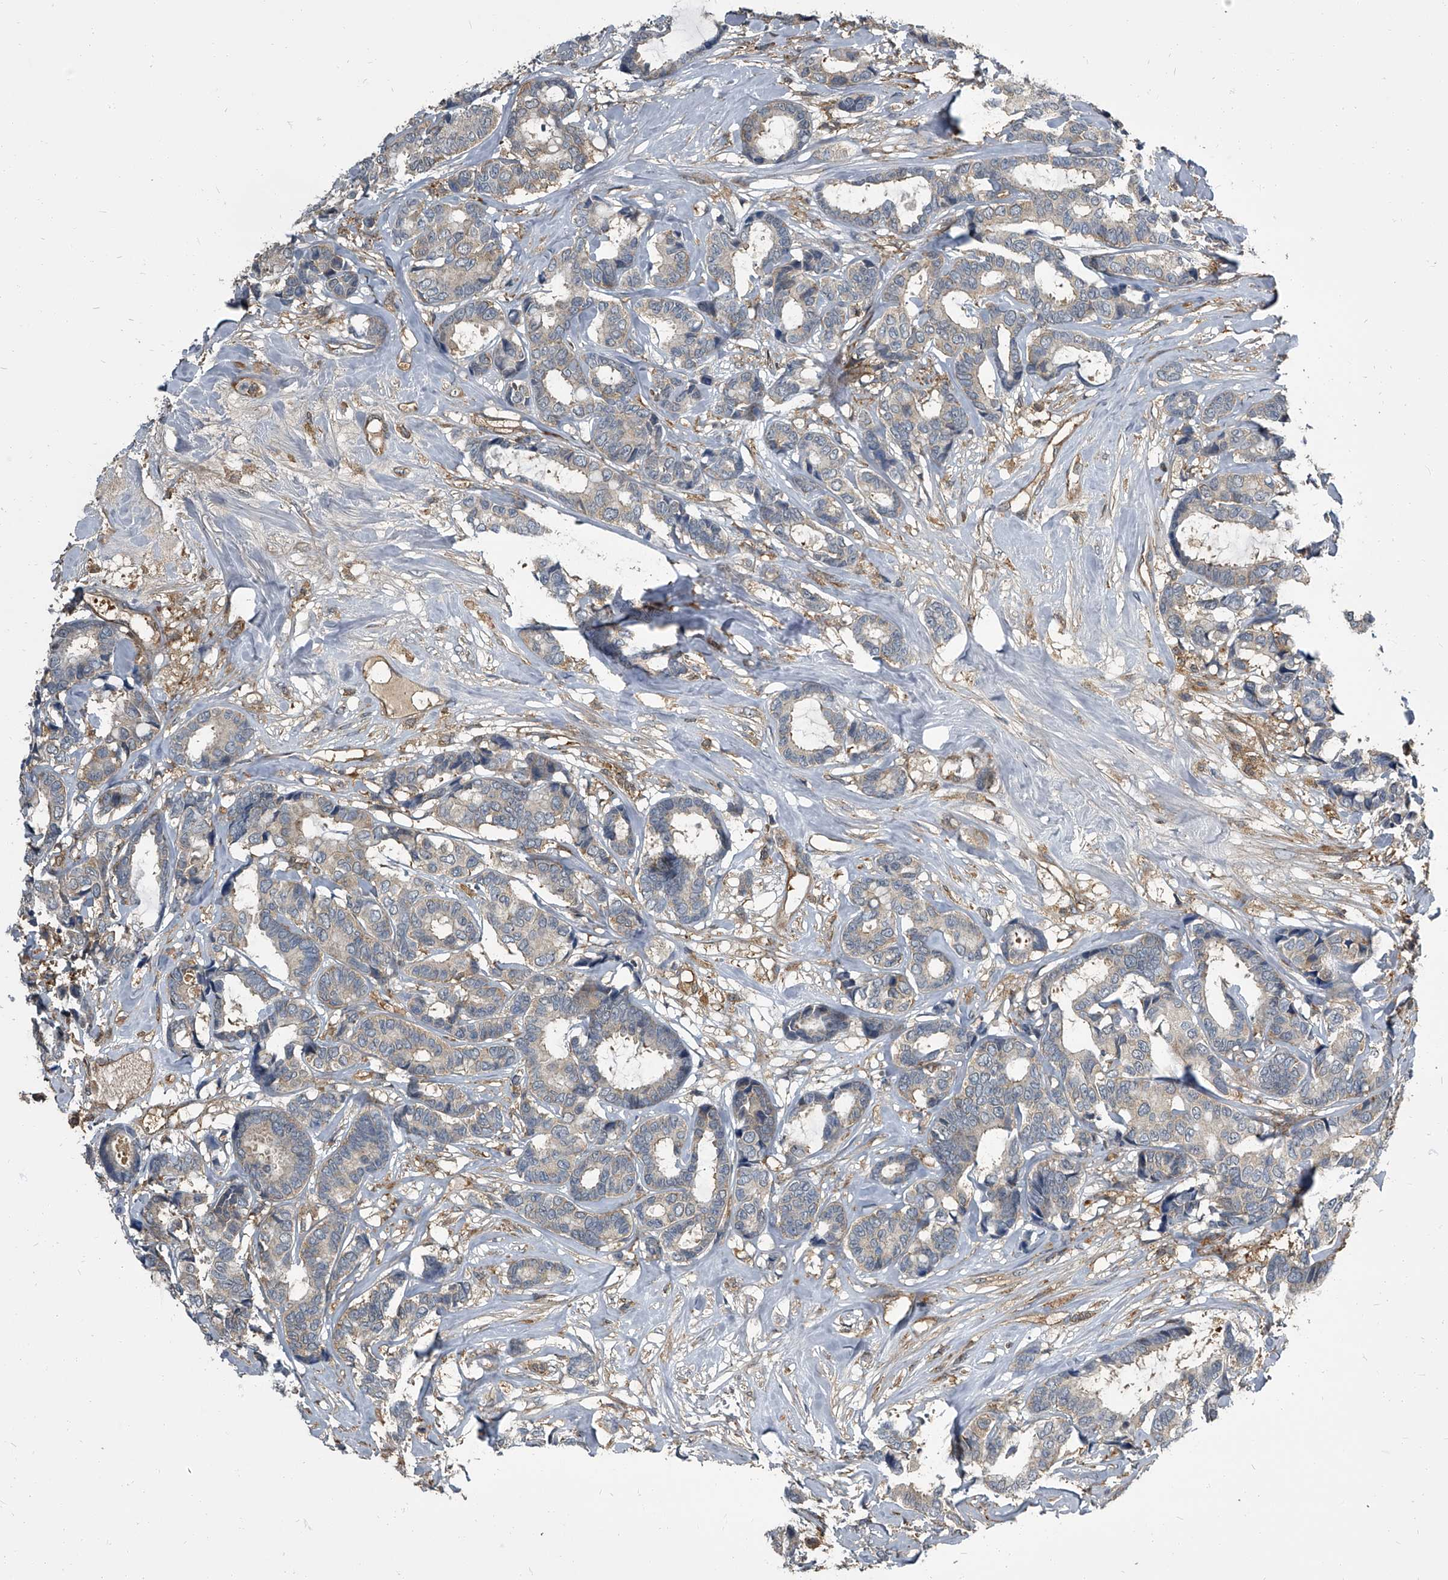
{"staining": {"intensity": "weak", "quantity": "<25%", "location": "cytoplasmic/membranous"}, "tissue": "breast cancer", "cell_type": "Tumor cells", "image_type": "cancer", "snomed": [{"axis": "morphology", "description": "Duct carcinoma"}, {"axis": "topography", "description": "Breast"}], "caption": "Immunohistochemistry (IHC) image of neoplastic tissue: human breast invasive ductal carcinoma stained with DAB (3,3'-diaminobenzidine) shows no significant protein staining in tumor cells.", "gene": "CDV3", "patient": {"sex": "female", "age": 87}}